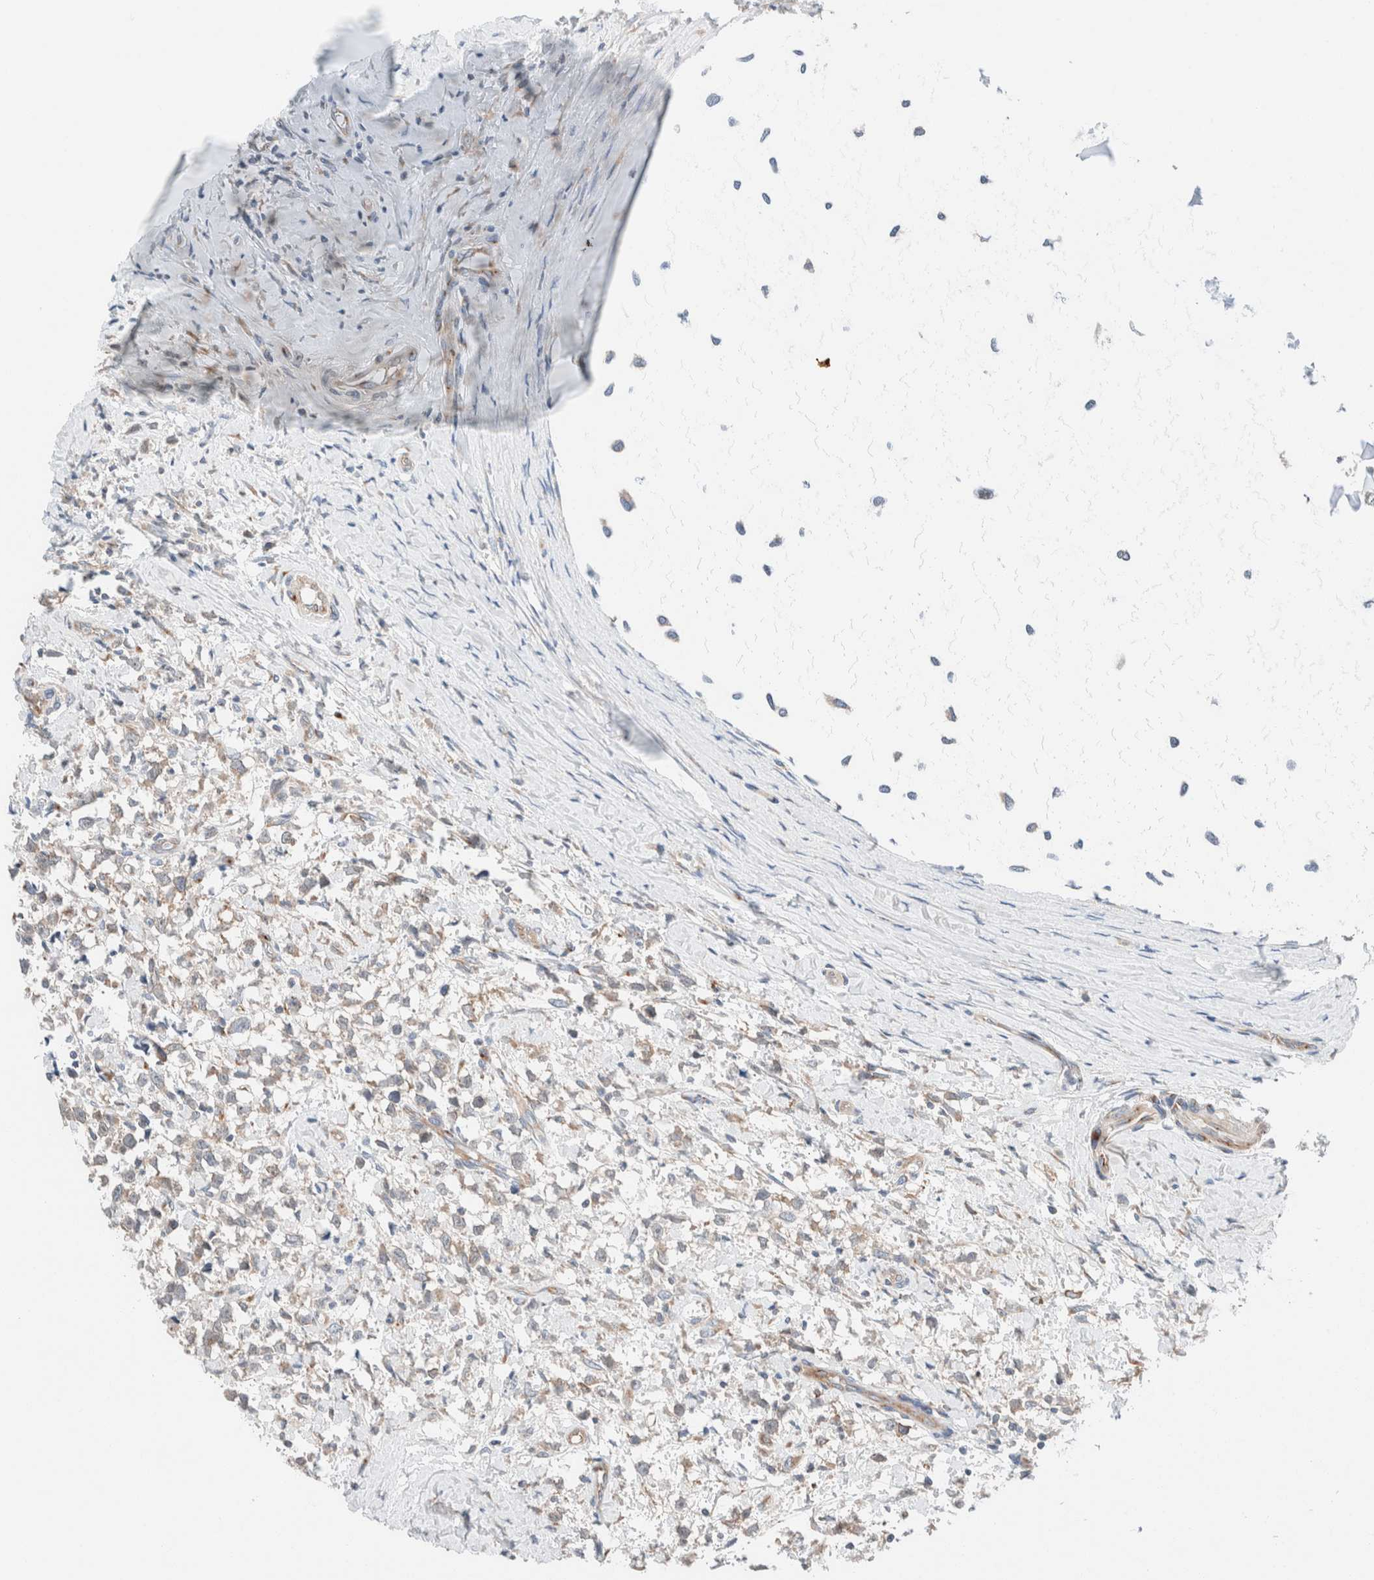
{"staining": {"intensity": "weak", "quantity": ">75%", "location": "cytoplasmic/membranous"}, "tissue": "testis cancer", "cell_type": "Tumor cells", "image_type": "cancer", "snomed": [{"axis": "morphology", "description": "Seminoma, NOS"}, {"axis": "morphology", "description": "Carcinoma, Embryonal, NOS"}, {"axis": "topography", "description": "Testis"}], "caption": "IHC image of testis cancer (seminoma) stained for a protein (brown), which demonstrates low levels of weak cytoplasmic/membranous staining in about >75% of tumor cells.", "gene": "CASC3", "patient": {"sex": "male", "age": 51}}